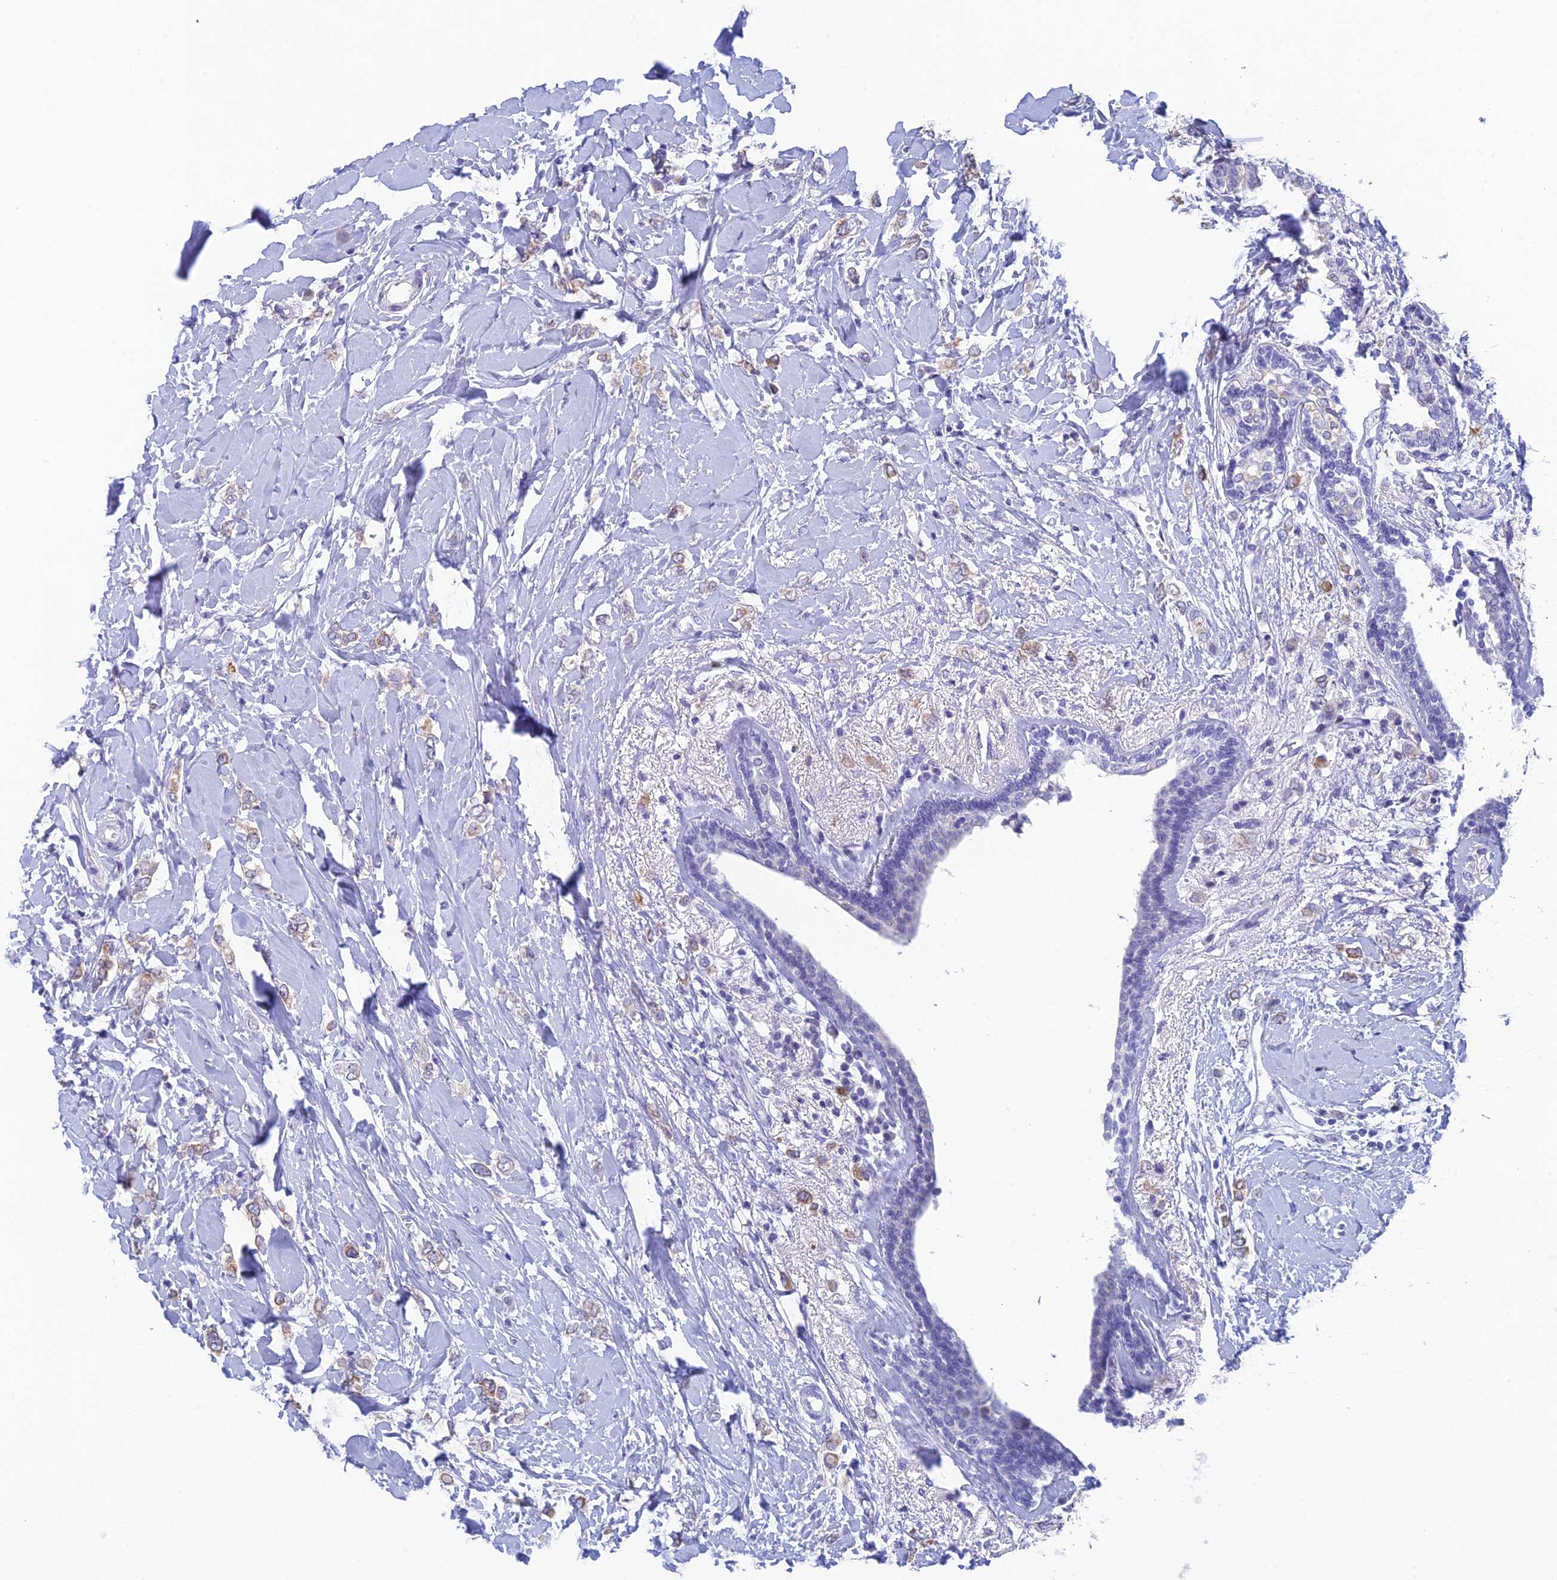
{"staining": {"intensity": "weak", "quantity": ">75%", "location": "cytoplasmic/membranous"}, "tissue": "breast cancer", "cell_type": "Tumor cells", "image_type": "cancer", "snomed": [{"axis": "morphology", "description": "Normal tissue, NOS"}, {"axis": "morphology", "description": "Lobular carcinoma"}, {"axis": "topography", "description": "Breast"}], "caption": "Weak cytoplasmic/membranous staining is identified in approximately >75% of tumor cells in breast cancer (lobular carcinoma).", "gene": "REXO5", "patient": {"sex": "female", "age": 47}}